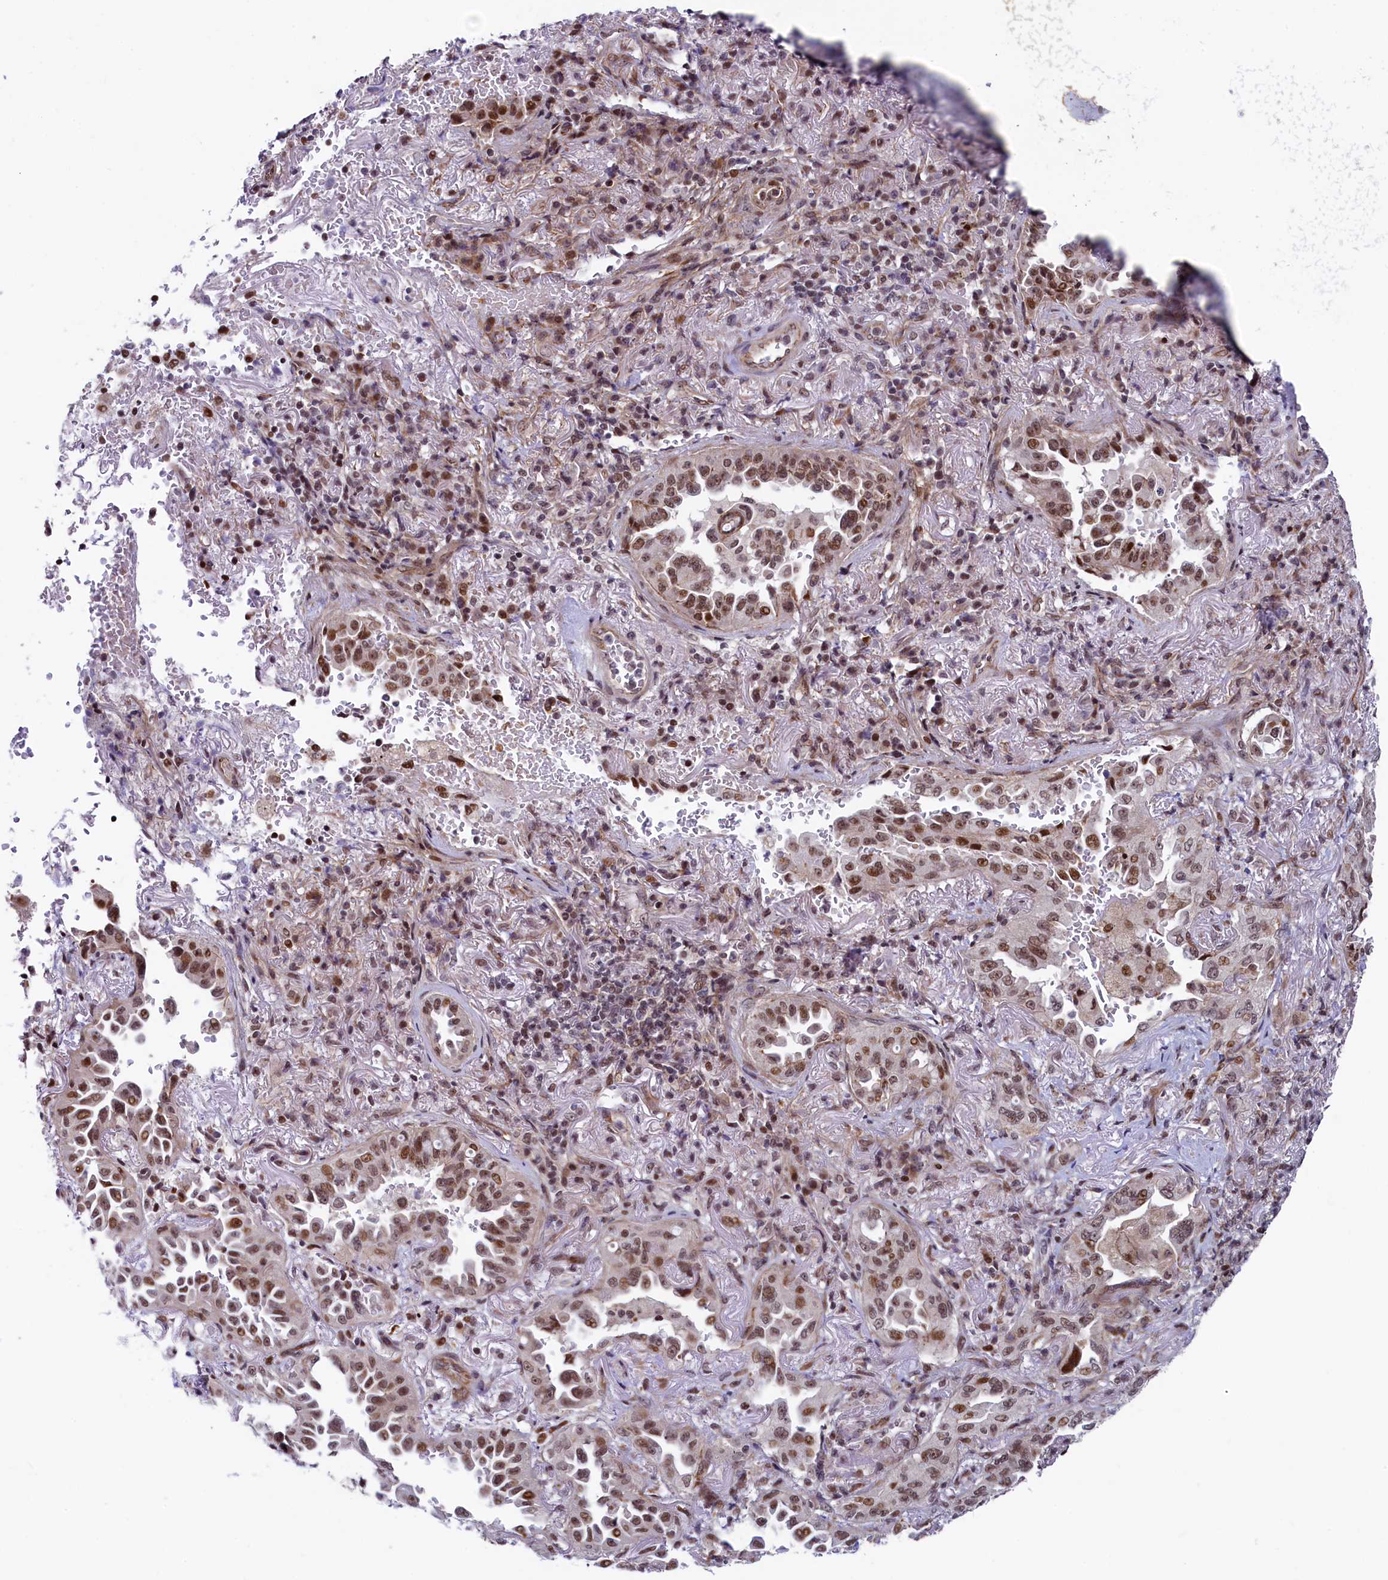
{"staining": {"intensity": "moderate", "quantity": ">75%", "location": "nuclear"}, "tissue": "lung cancer", "cell_type": "Tumor cells", "image_type": "cancer", "snomed": [{"axis": "morphology", "description": "Adenocarcinoma, NOS"}, {"axis": "topography", "description": "Lung"}], "caption": "The immunohistochemical stain highlights moderate nuclear expression in tumor cells of lung cancer tissue. The protein is shown in brown color, while the nuclei are stained blue.", "gene": "LEO1", "patient": {"sex": "female", "age": 69}}